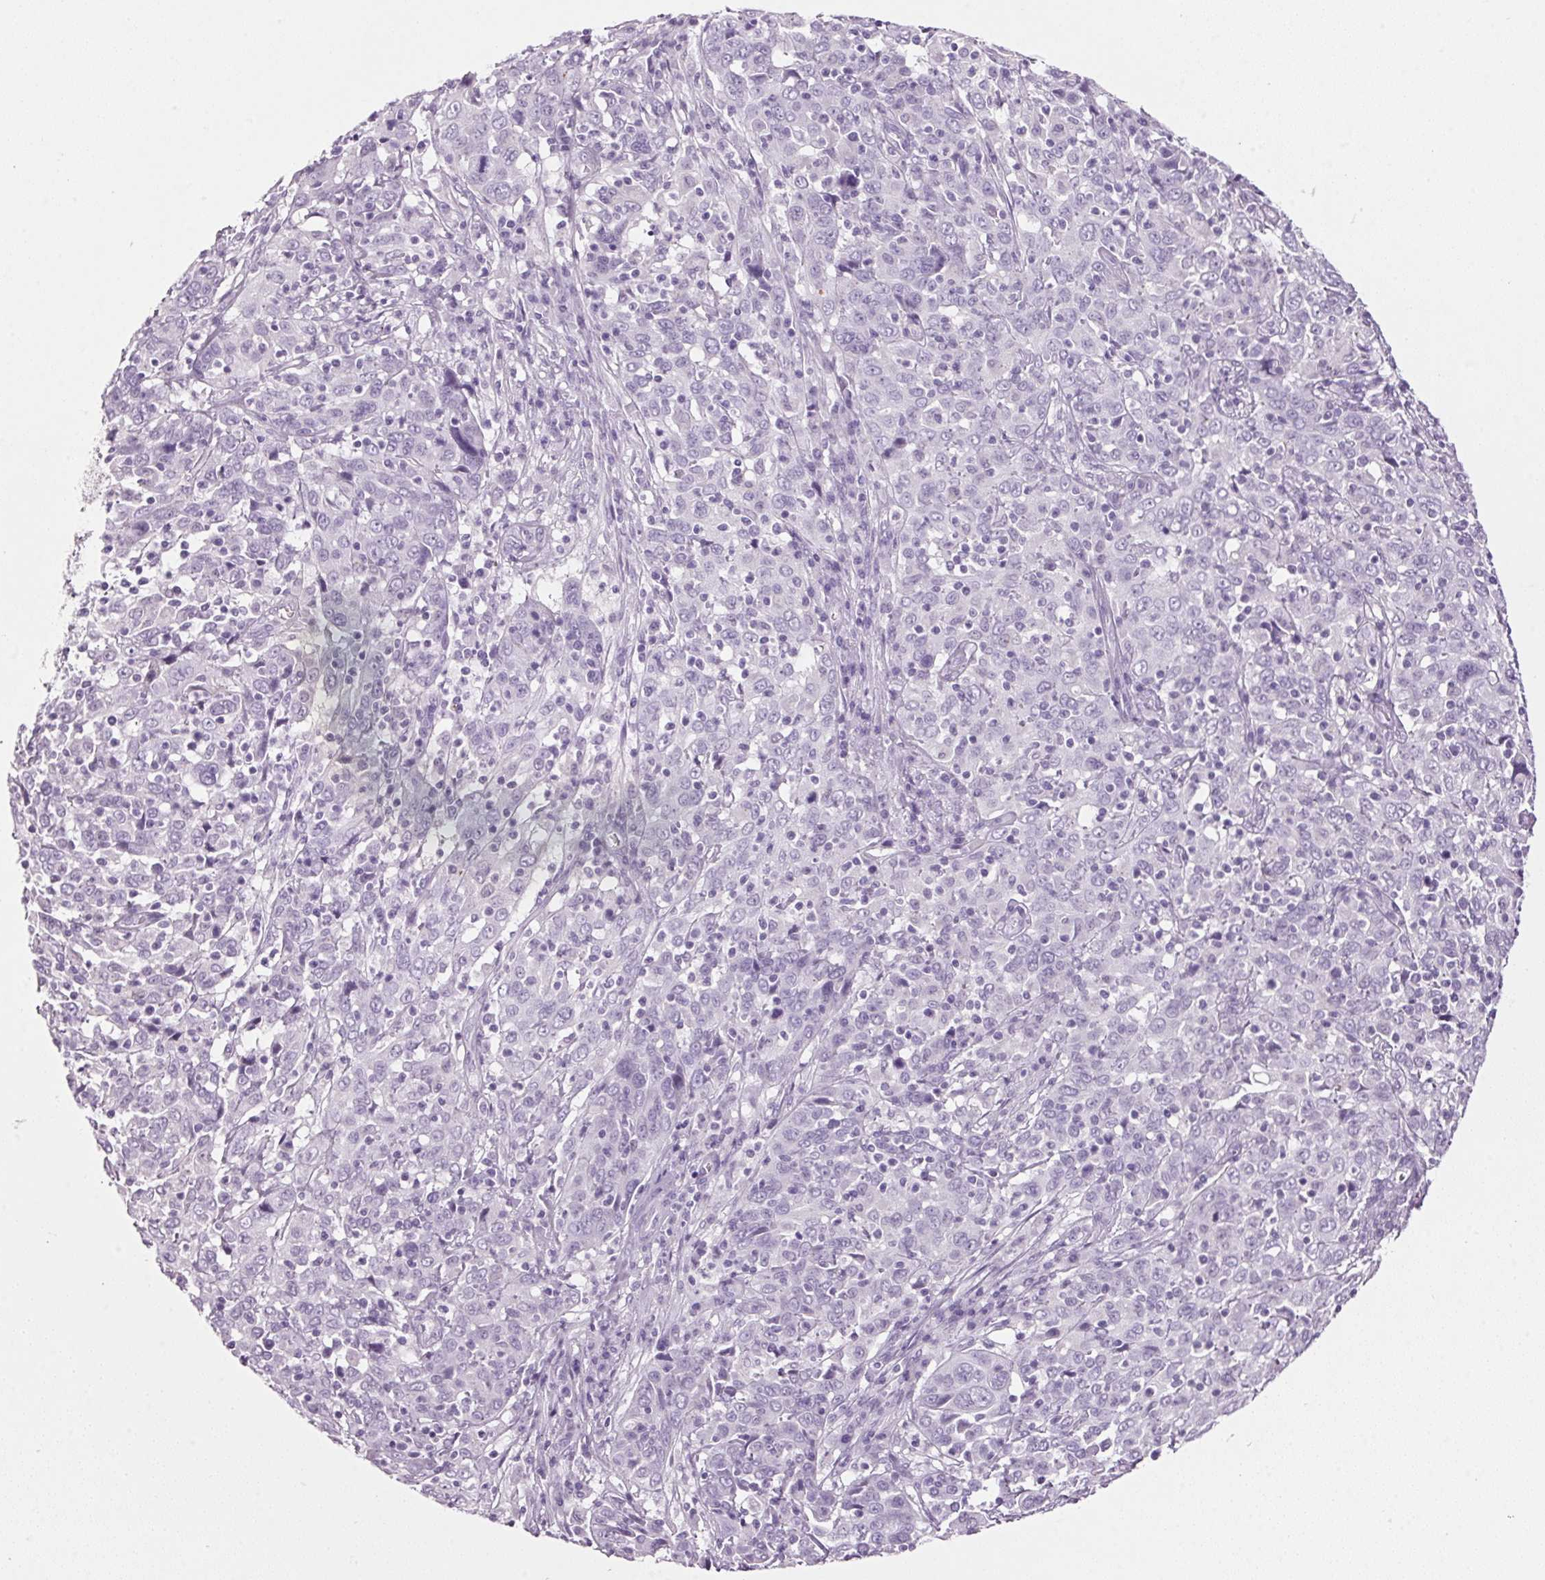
{"staining": {"intensity": "negative", "quantity": "none", "location": "none"}, "tissue": "cervical cancer", "cell_type": "Tumor cells", "image_type": "cancer", "snomed": [{"axis": "morphology", "description": "Squamous cell carcinoma, NOS"}, {"axis": "topography", "description": "Cervix"}], "caption": "Cervical cancer stained for a protein using IHC shows no positivity tumor cells.", "gene": "PPP1R1A", "patient": {"sex": "female", "age": 46}}